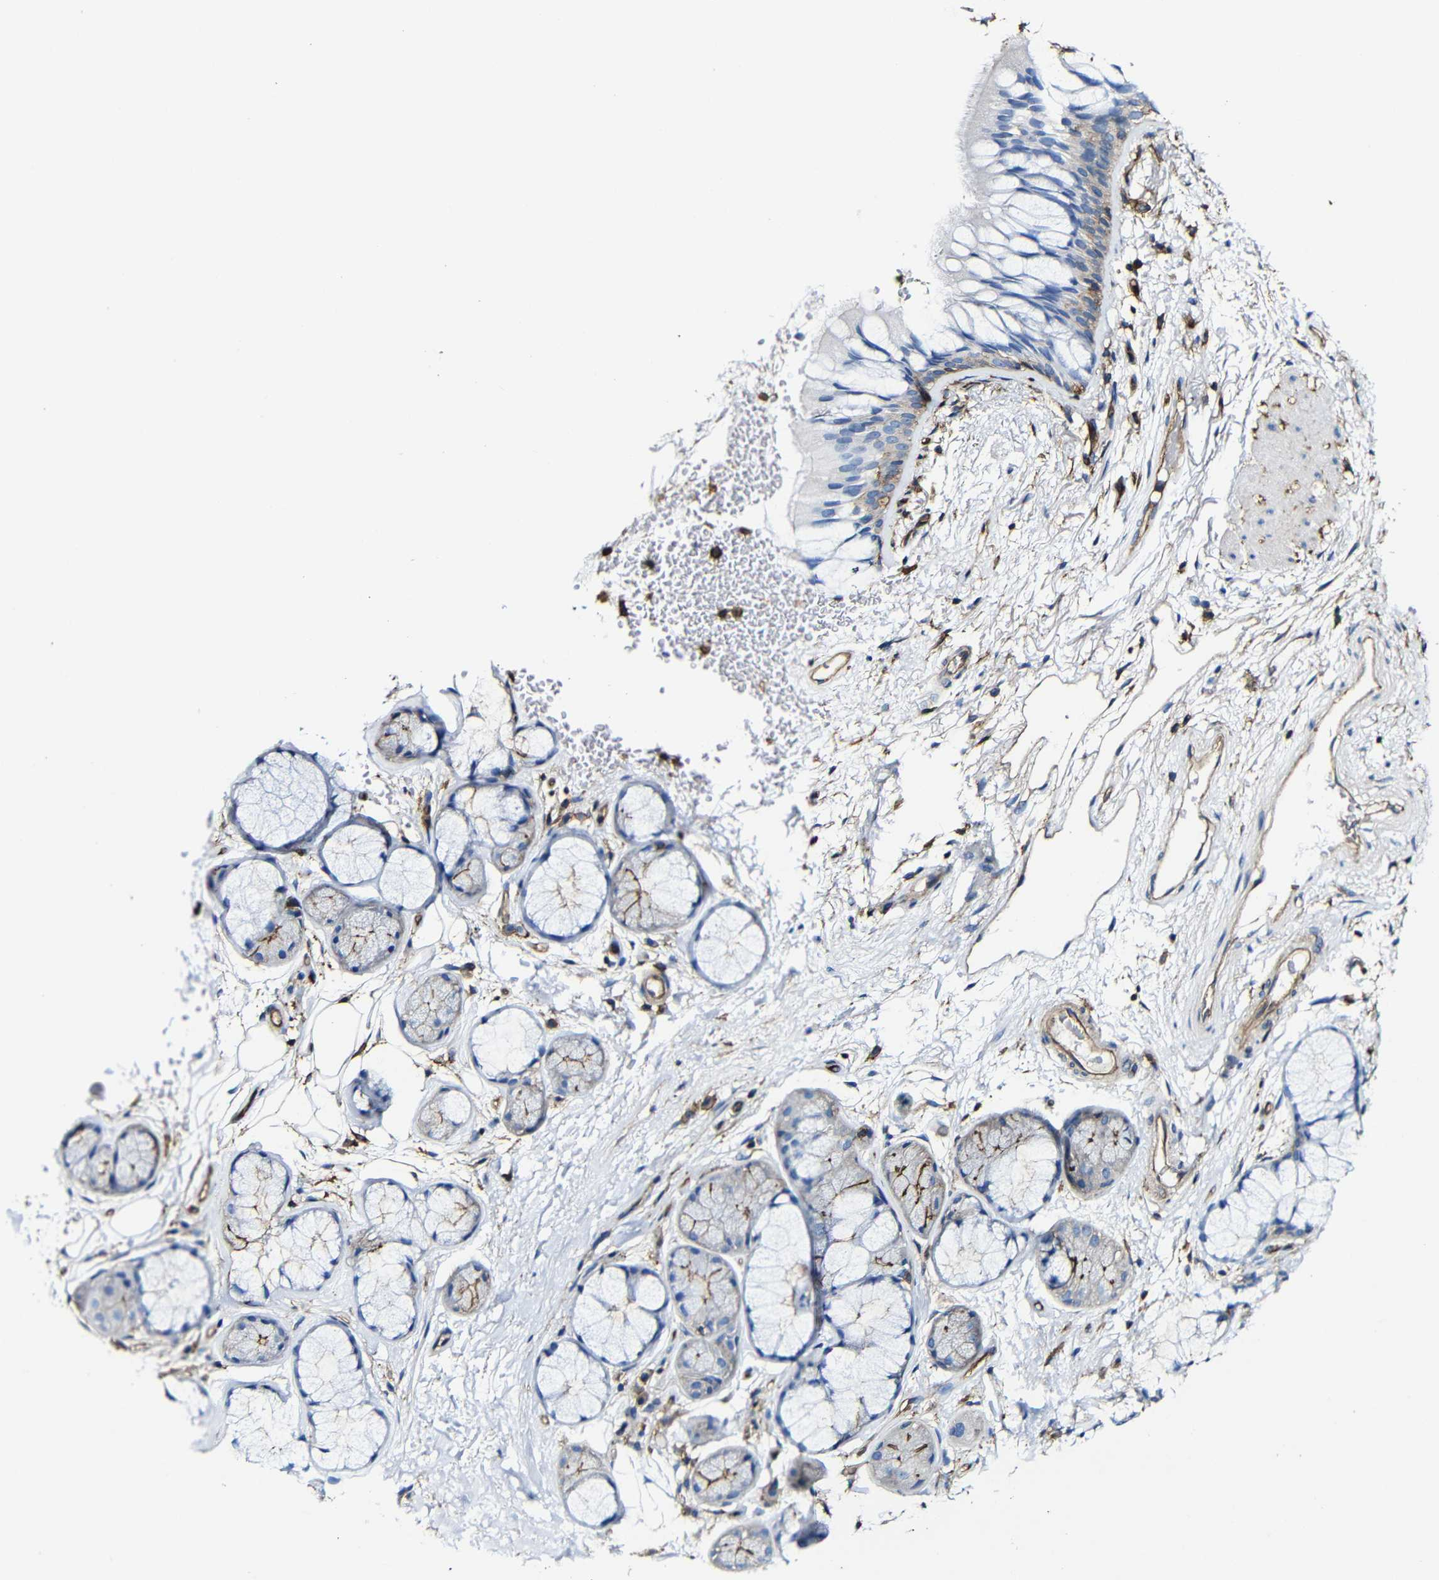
{"staining": {"intensity": "negative", "quantity": "none", "location": "none"}, "tissue": "bronchus", "cell_type": "Respiratory epithelial cells", "image_type": "normal", "snomed": [{"axis": "morphology", "description": "Normal tissue, NOS"}, {"axis": "topography", "description": "Bronchus"}], "caption": "Unremarkable bronchus was stained to show a protein in brown. There is no significant expression in respiratory epithelial cells. The staining is performed using DAB (3,3'-diaminobenzidine) brown chromogen with nuclei counter-stained in using hematoxylin.", "gene": "MSN", "patient": {"sex": "male", "age": 66}}